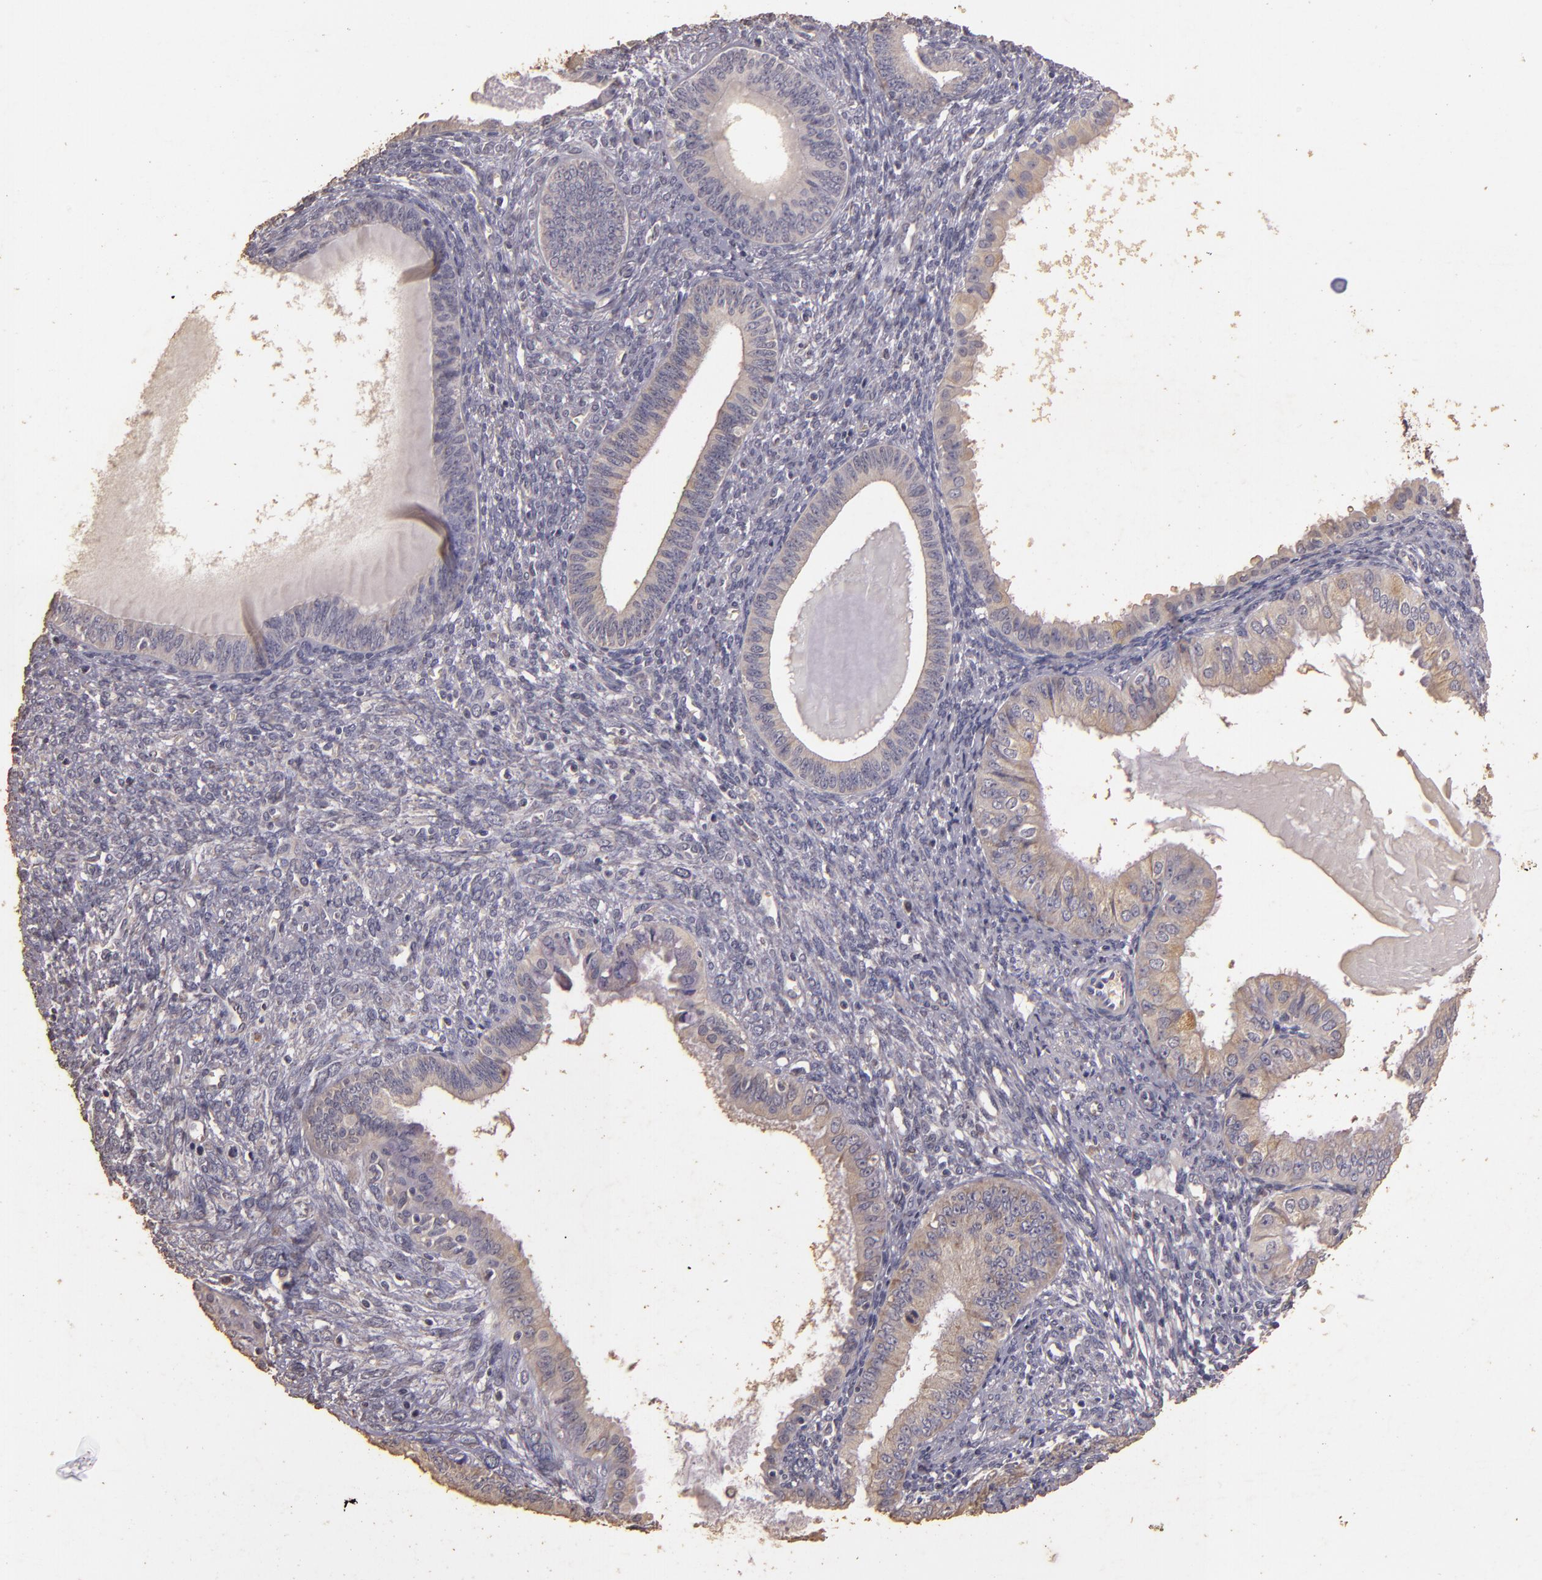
{"staining": {"intensity": "weak", "quantity": "25%-75%", "location": "cytoplasmic/membranous"}, "tissue": "endometrial cancer", "cell_type": "Tumor cells", "image_type": "cancer", "snomed": [{"axis": "morphology", "description": "Adenocarcinoma, NOS"}, {"axis": "topography", "description": "Endometrium"}], "caption": "Human endometrial cancer stained with a protein marker displays weak staining in tumor cells.", "gene": "BCL2L13", "patient": {"sex": "female", "age": 76}}